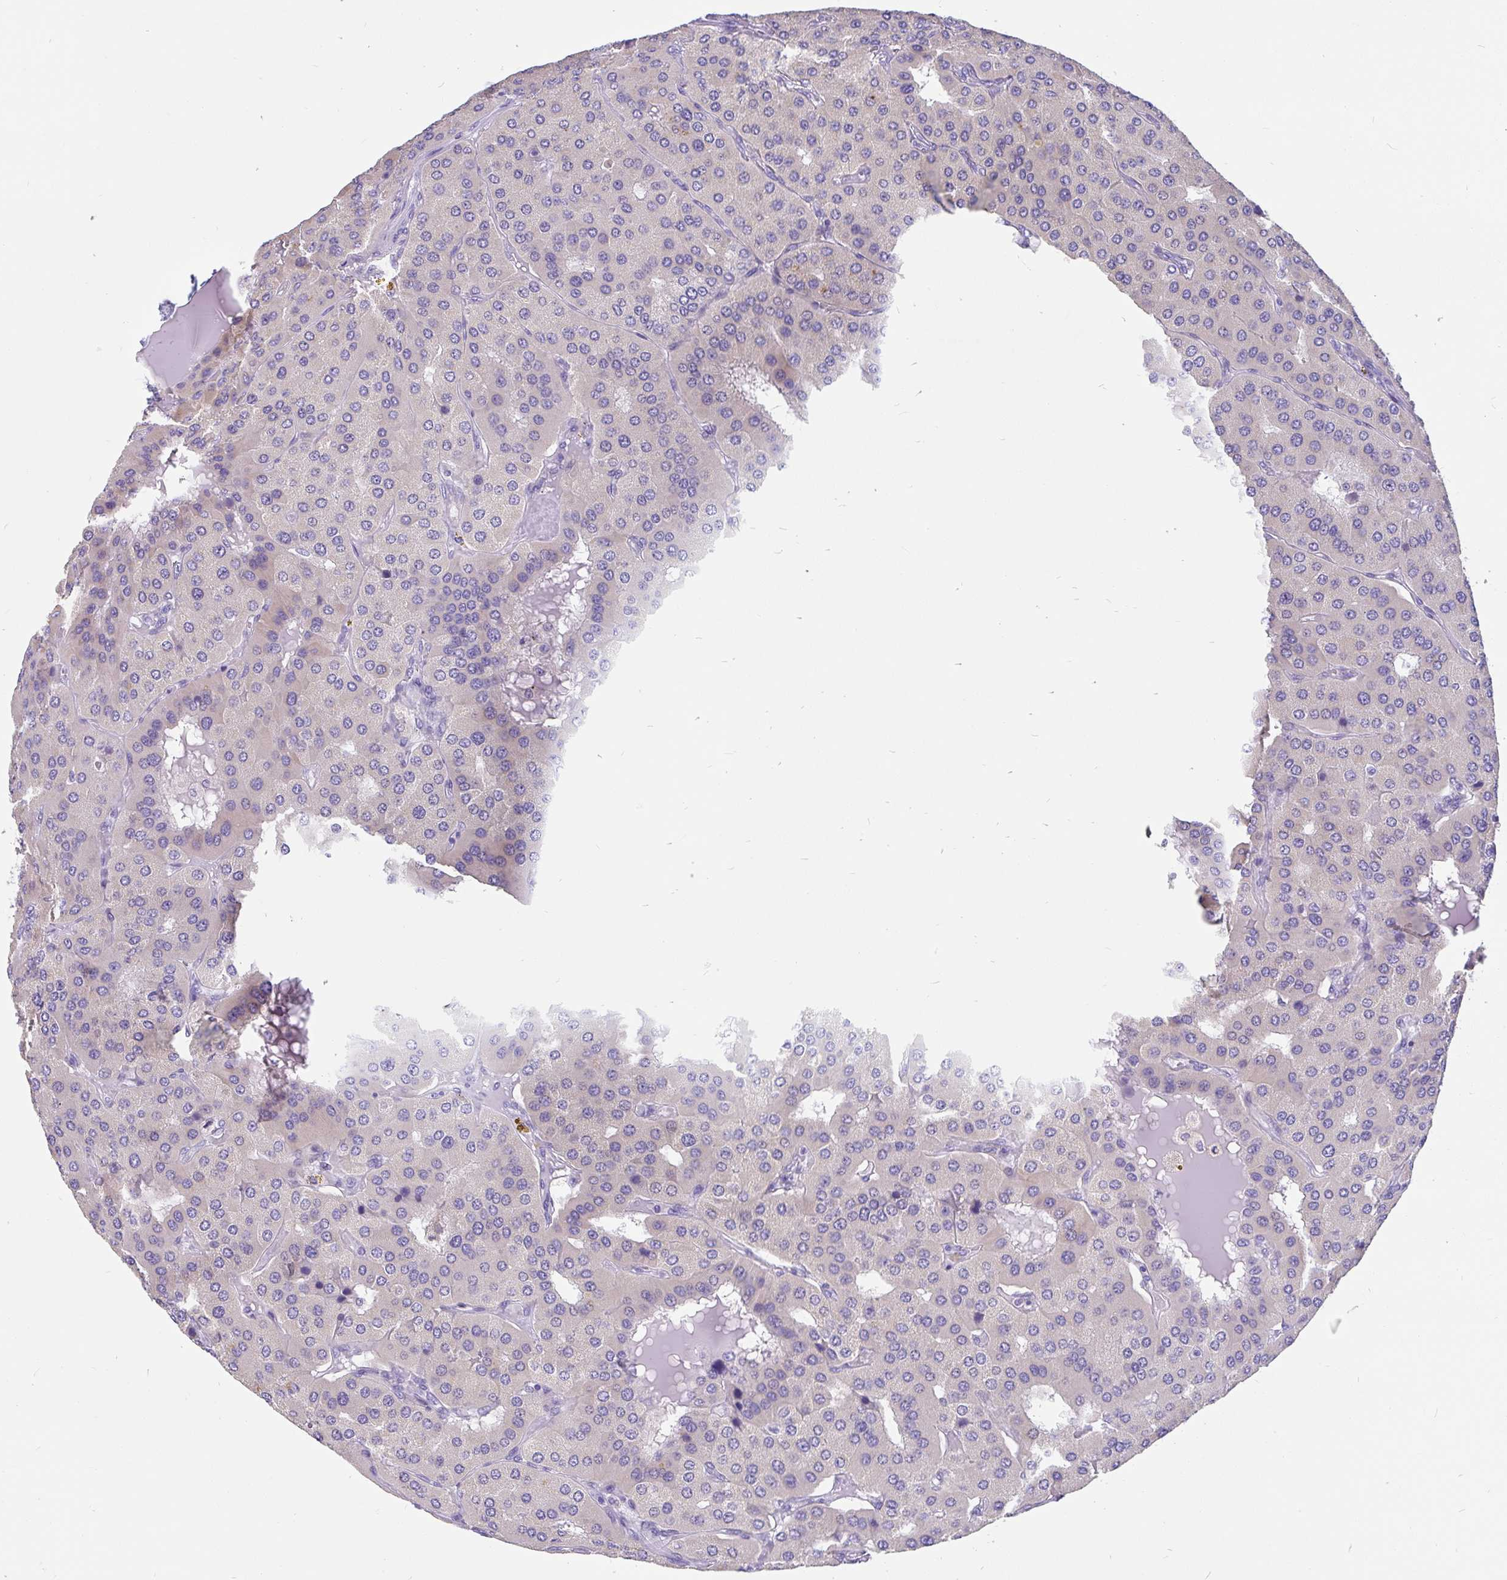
{"staining": {"intensity": "negative", "quantity": "none", "location": "none"}, "tissue": "parathyroid gland", "cell_type": "Glandular cells", "image_type": "normal", "snomed": [{"axis": "morphology", "description": "Normal tissue, NOS"}, {"axis": "morphology", "description": "Adenoma, NOS"}, {"axis": "topography", "description": "Parathyroid gland"}], "caption": "DAB immunohistochemical staining of benign human parathyroid gland displays no significant positivity in glandular cells. Nuclei are stained in blue.", "gene": "INTS5", "patient": {"sex": "female", "age": 86}}